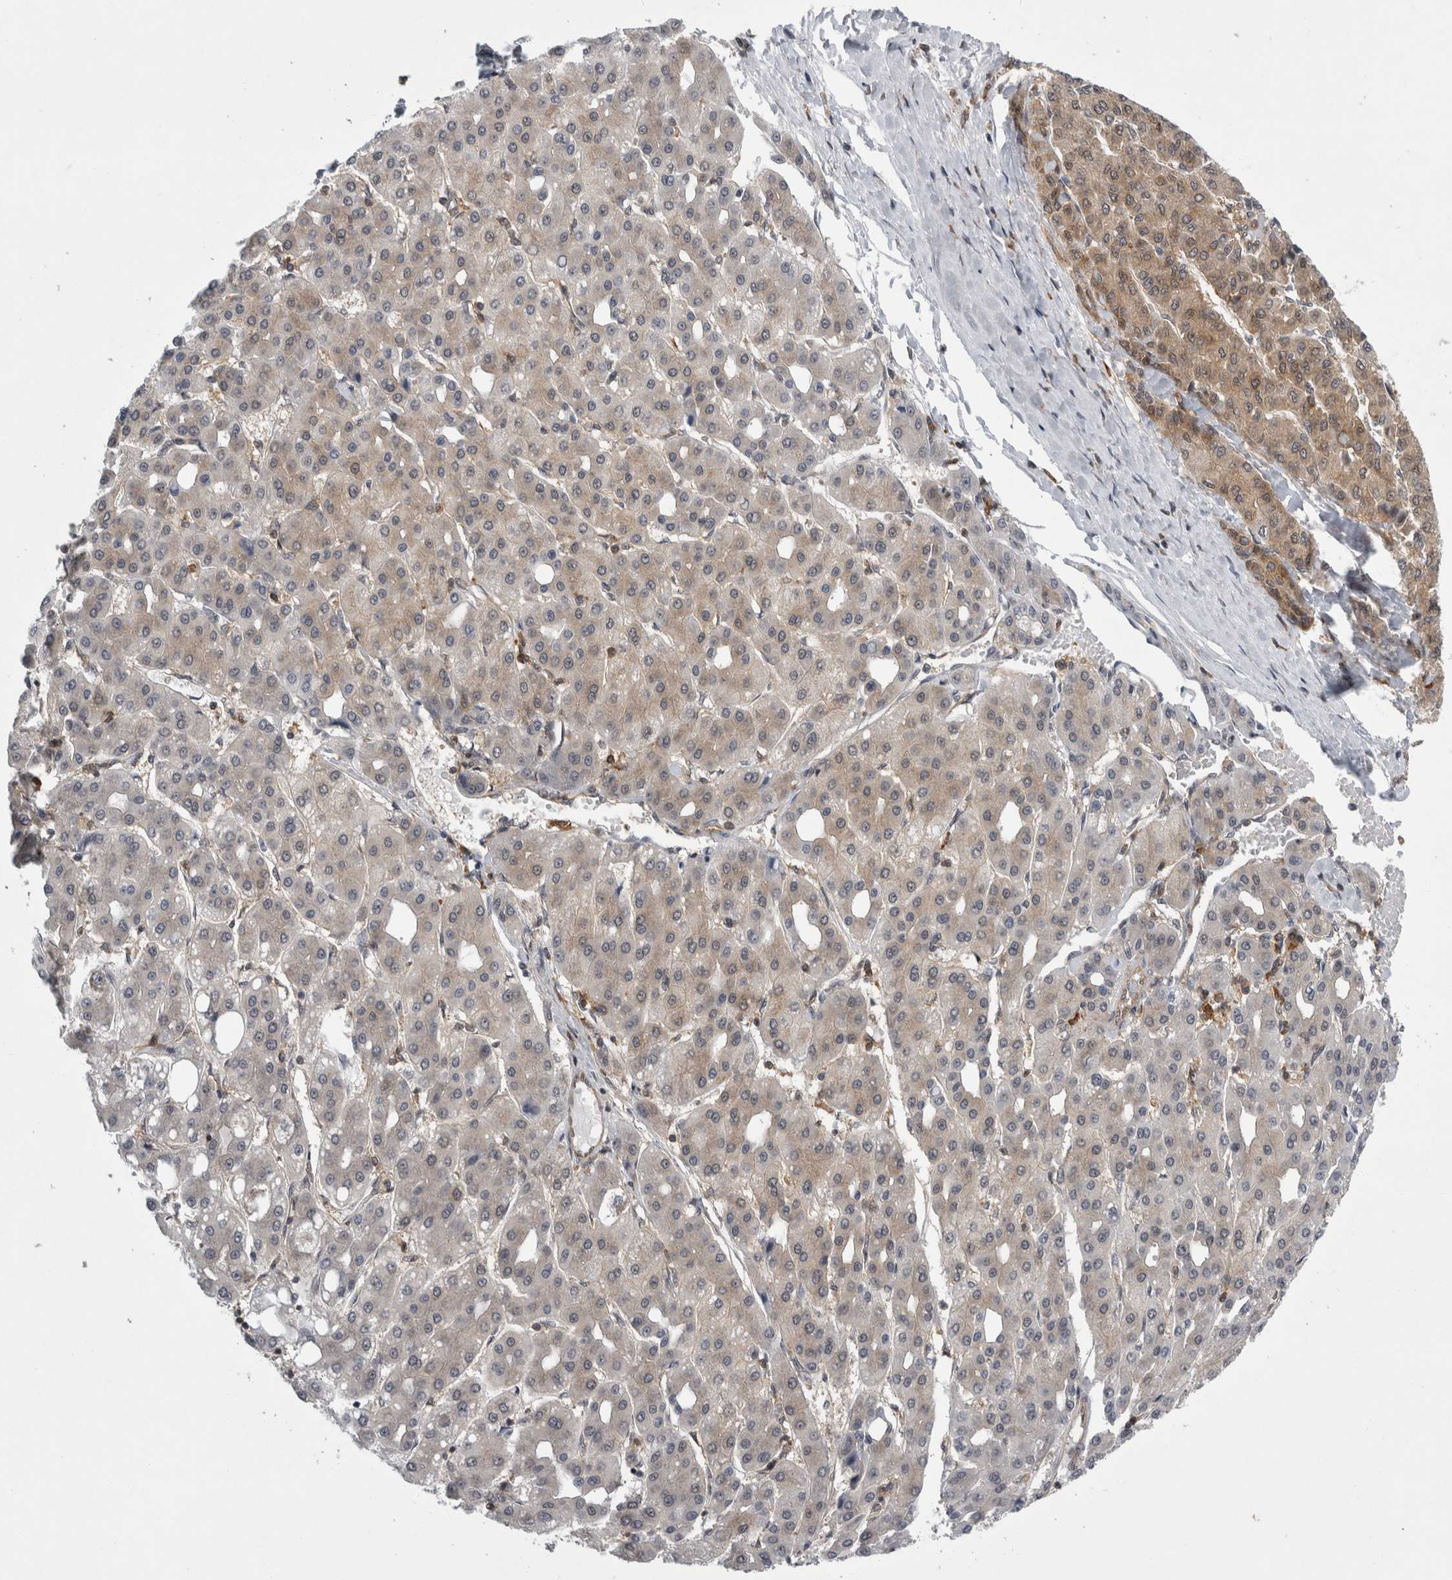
{"staining": {"intensity": "moderate", "quantity": "25%-75%", "location": "cytoplasmic/membranous"}, "tissue": "liver cancer", "cell_type": "Tumor cells", "image_type": "cancer", "snomed": [{"axis": "morphology", "description": "Carcinoma, Hepatocellular, NOS"}, {"axis": "topography", "description": "Liver"}], "caption": "Immunohistochemical staining of human hepatocellular carcinoma (liver) exhibits medium levels of moderate cytoplasmic/membranous protein expression in approximately 25%-75% of tumor cells.", "gene": "CACYBP", "patient": {"sex": "male", "age": 65}}